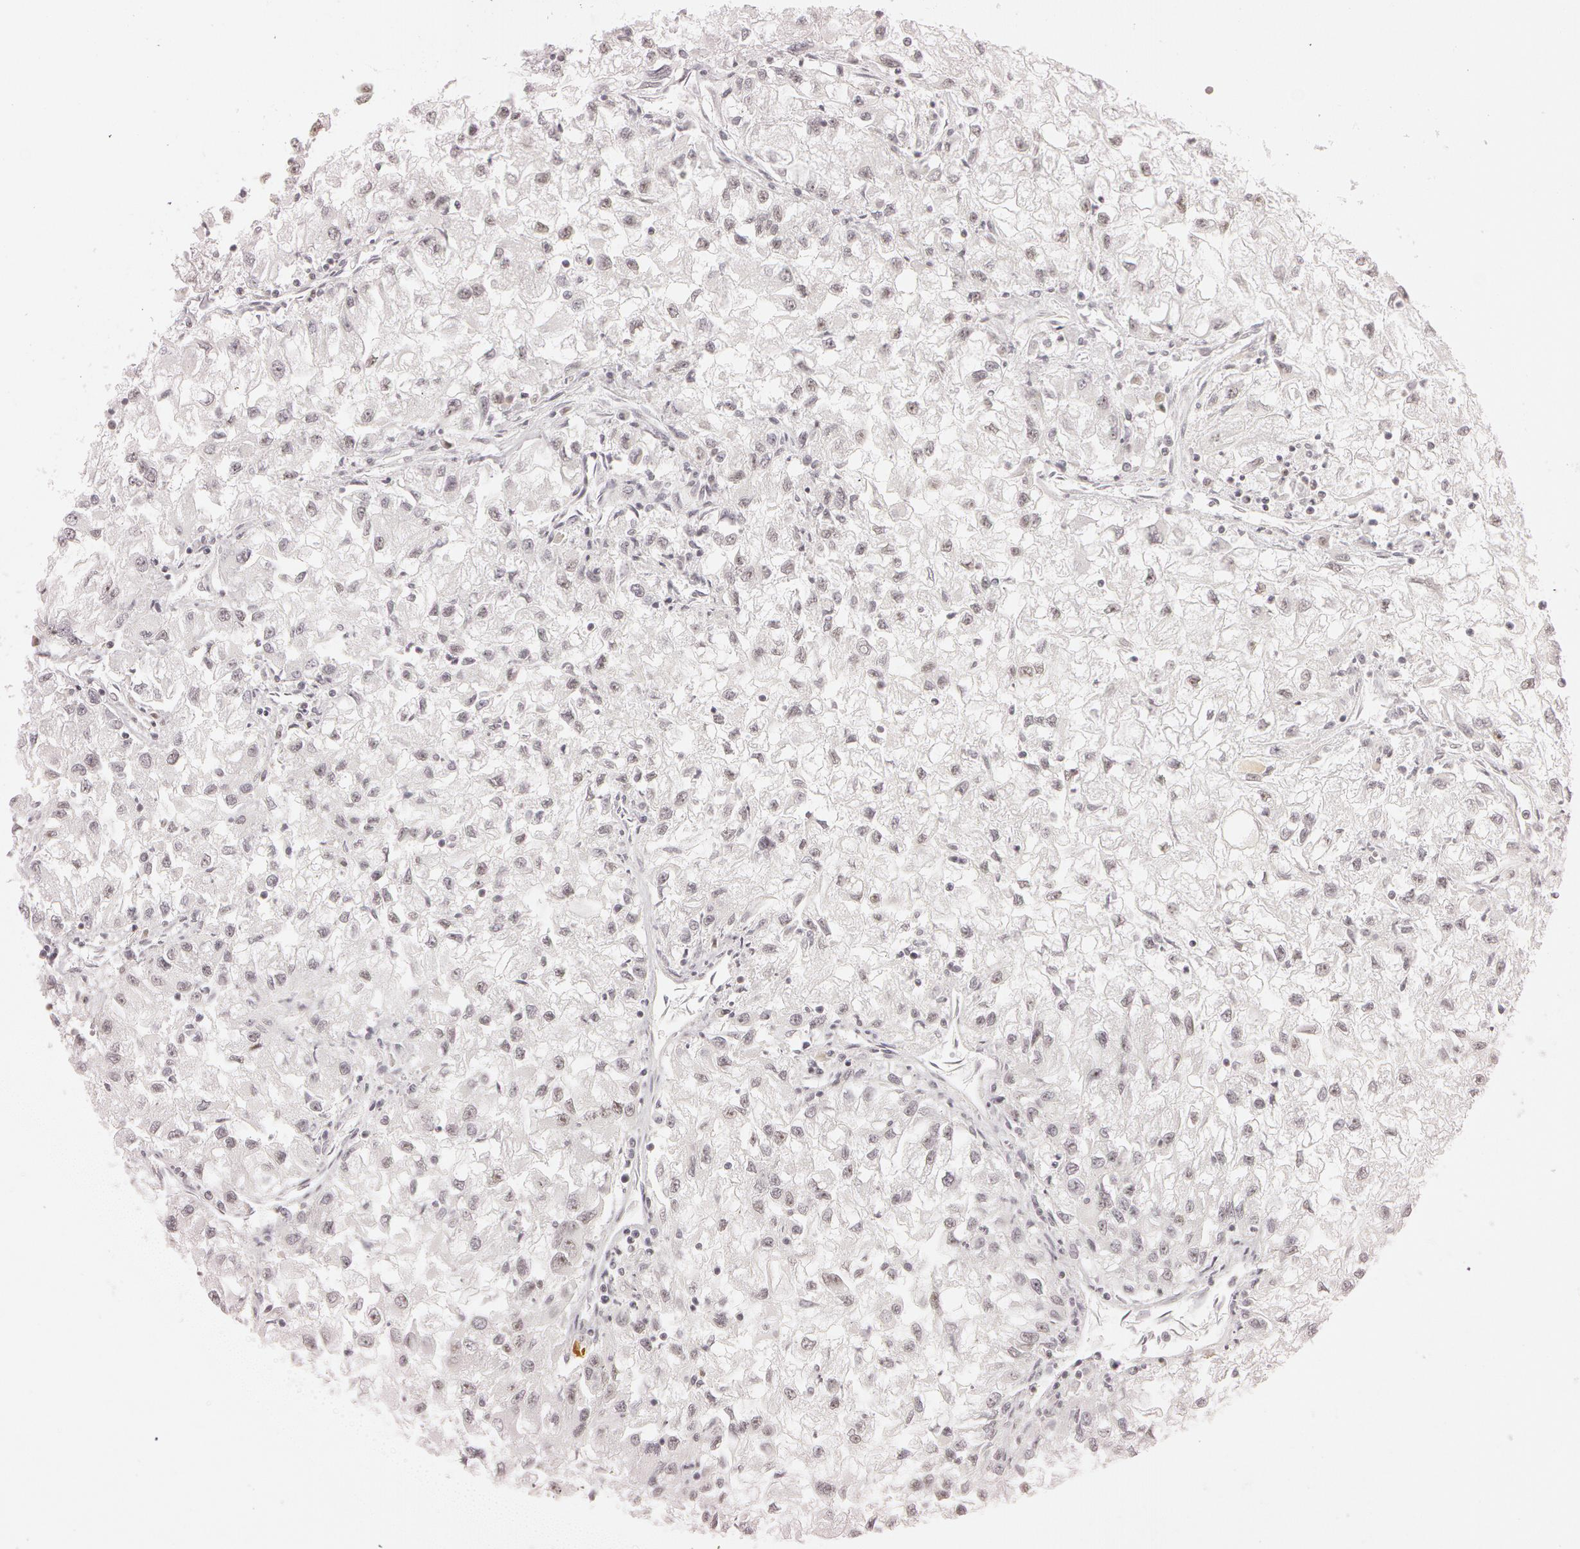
{"staining": {"intensity": "negative", "quantity": "none", "location": "none"}, "tissue": "renal cancer", "cell_type": "Tumor cells", "image_type": "cancer", "snomed": [{"axis": "morphology", "description": "Adenocarcinoma, NOS"}, {"axis": "topography", "description": "Kidney"}], "caption": "High magnification brightfield microscopy of adenocarcinoma (renal) stained with DAB (brown) and counterstained with hematoxylin (blue): tumor cells show no significant staining.", "gene": "FBL", "patient": {"sex": "male", "age": 59}}